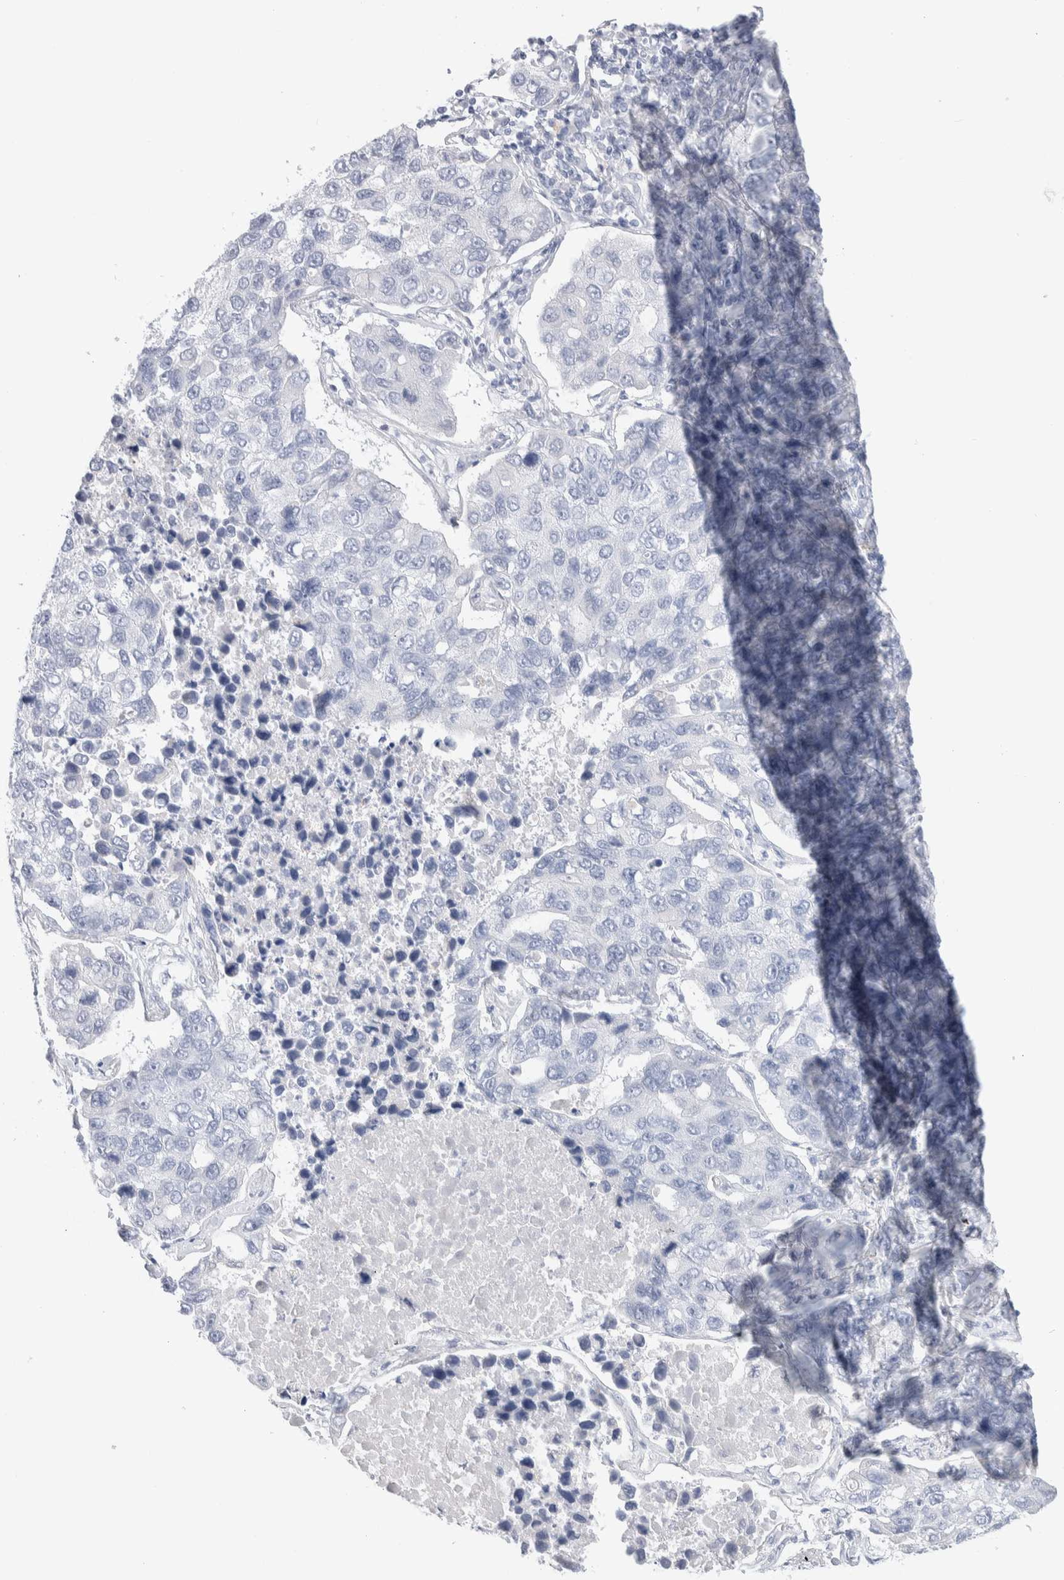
{"staining": {"intensity": "negative", "quantity": "none", "location": "none"}, "tissue": "lung cancer", "cell_type": "Tumor cells", "image_type": "cancer", "snomed": [{"axis": "morphology", "description": "Adenocarcinoma, NOS"}, {"axis": "topography", "description": "Lung"}], "caption": "The photomicrograph reveals no significant expression in tumor cells of lung cancer (adenocarcinoma). (DAB immunohistochemistry, high magnification).", "gene": "GDA", "patient": {"sex": "male", "age": 64}}